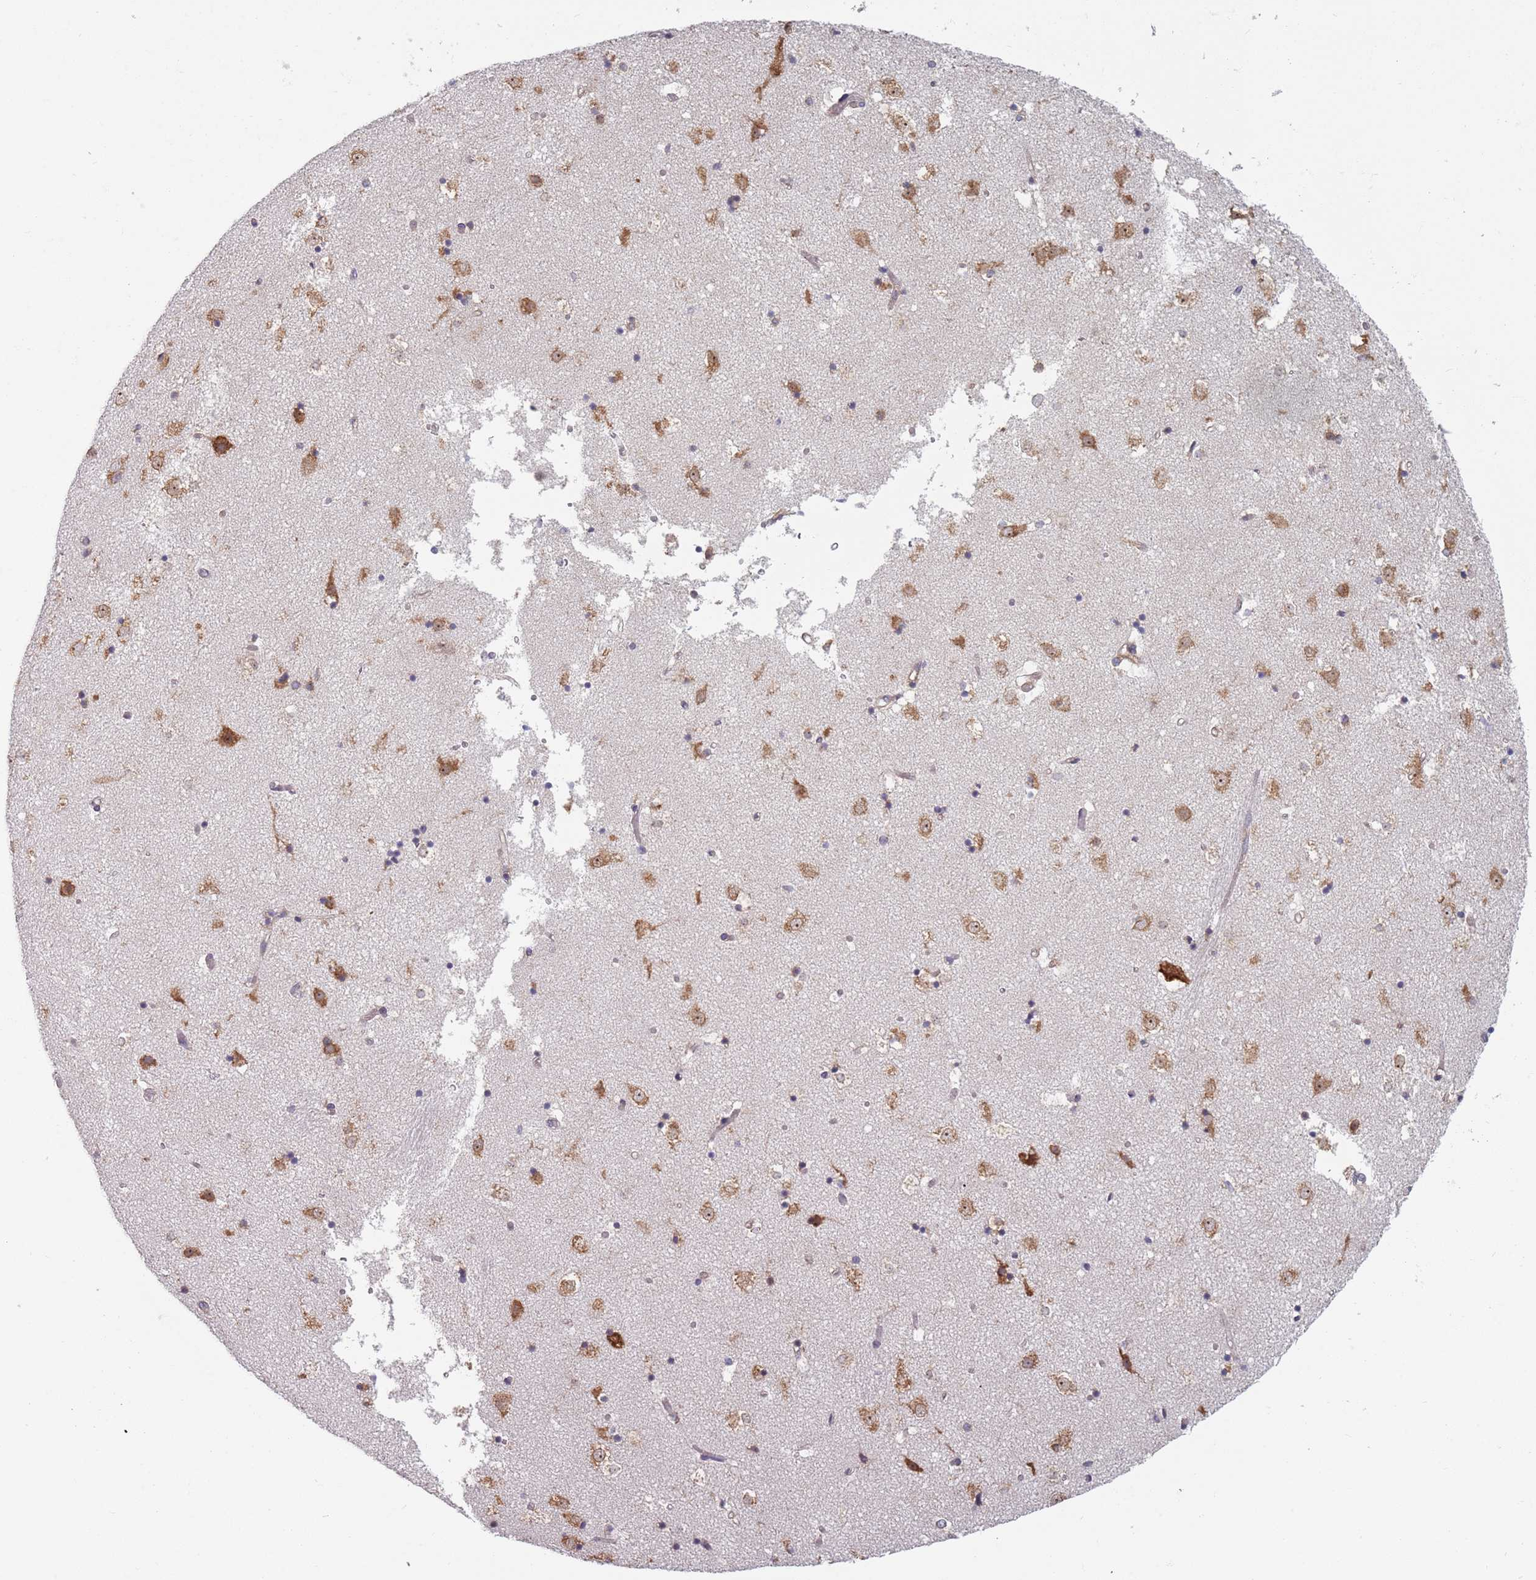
{"staining": {"intensity": "moderate", "quantity": "<25%", "location": "cytoplasmic/membranous,nuclear"}, "tissue": "caudate", "cell_type": "Glial cells", "image_type": "normal", "snomed": [{"axis": "morphology", "description": "Normal tissue, NOS"}, {"axis": "topography", "description": "Lateral ventricle wall"}], "caption": "A low amount of moderate cytoplasmic/membranous,nuclear staining is seen in approximately <25% of glial cells in normal caudate. (IHC, brightfield microscopy, high magnification).", "gene": "RPL17", "patient": {"sex": "female", "age": 52}}